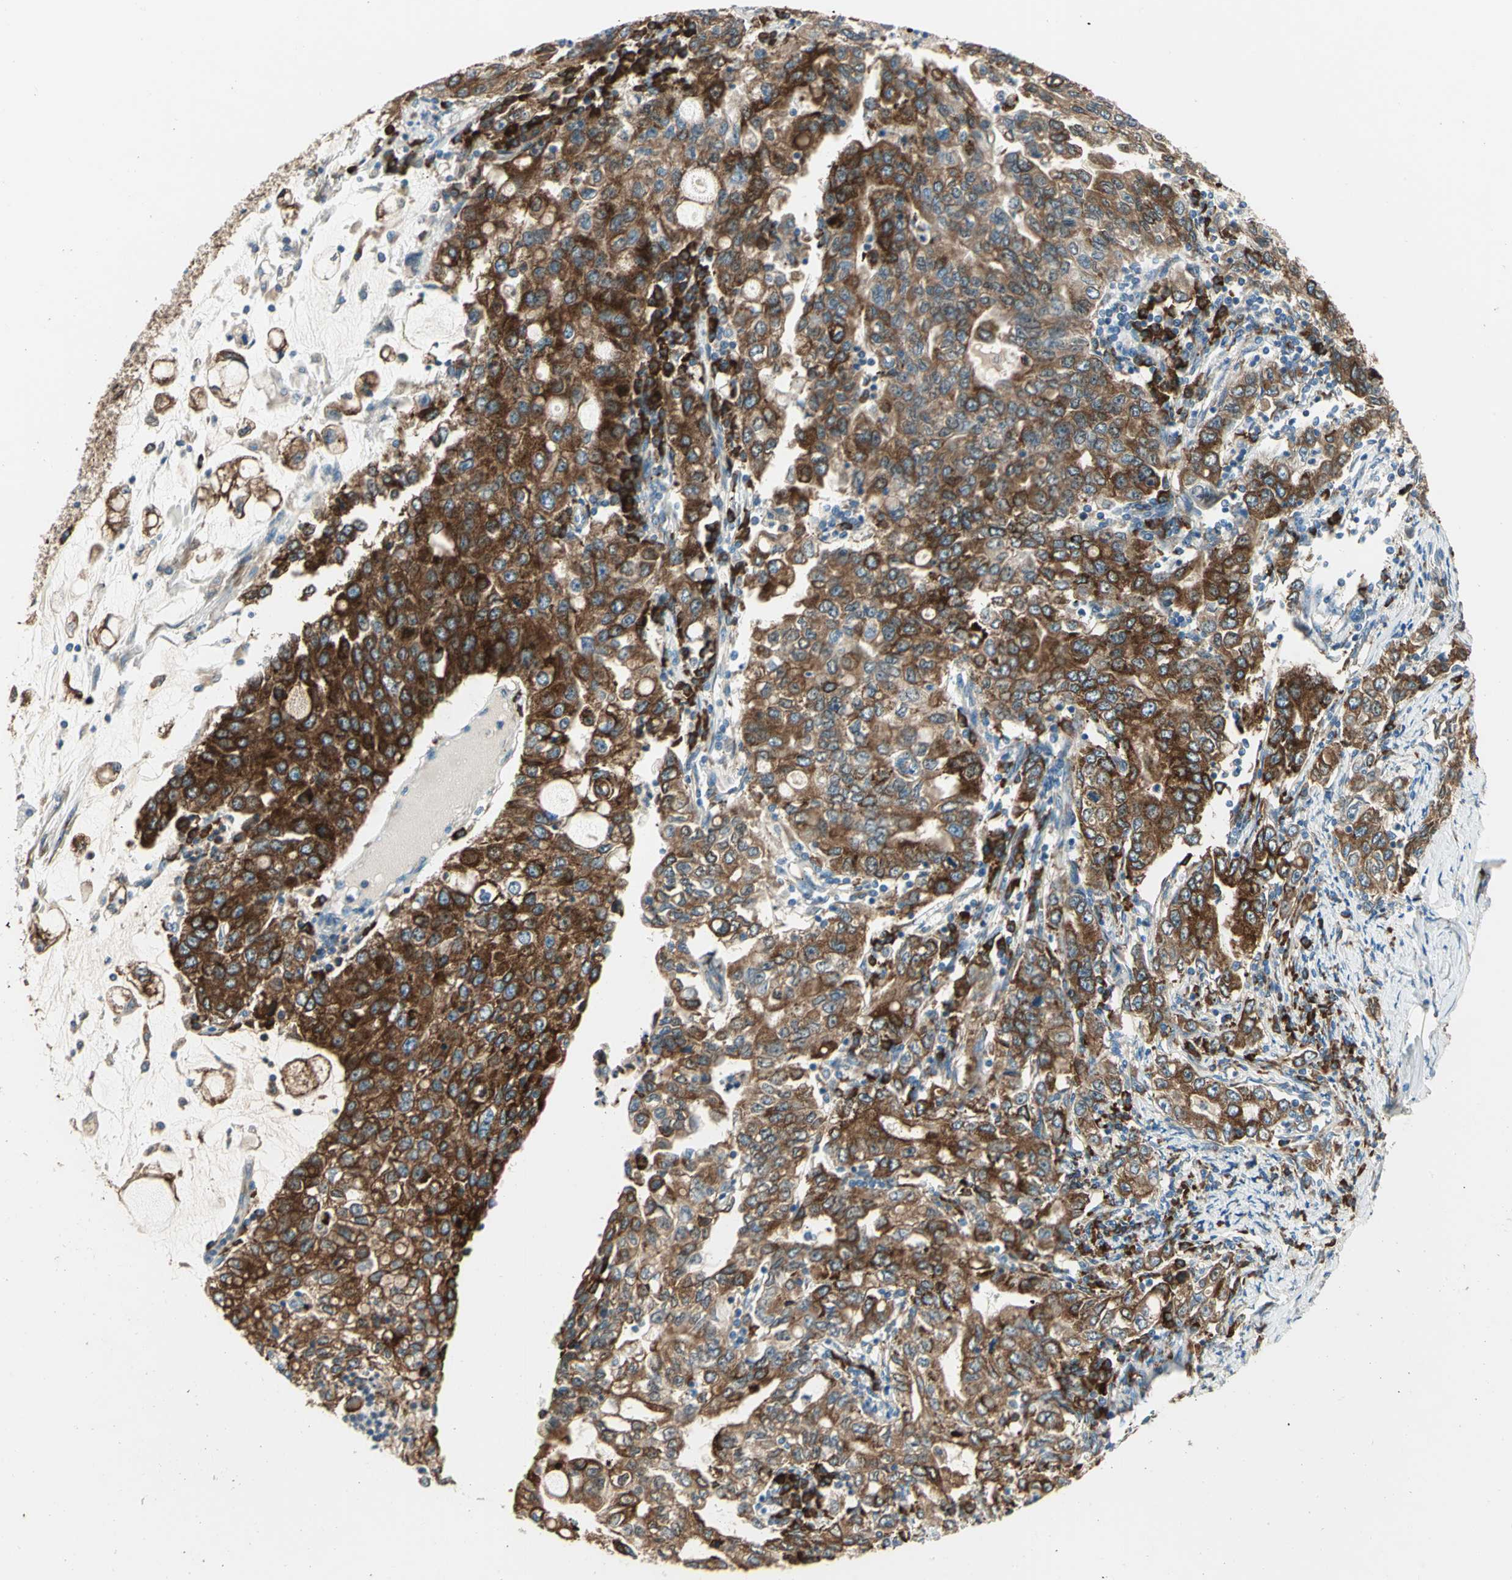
{"staining": {"intensity": "strong", "quantity": ">75%", "location": "cytoplasmic/membranous"}, "tissue": "stomach cancer", "cell_type": "Tumor cells", "image_type": "cancer", "snomed": [{"axis": "morphology", "description": "Adenocarcinoma, NOS"}, {"axis": "topography", "description": "Stomach, lower"}], "caption": "Human stomach cancer (adenocarcinoma) stained for a protein (brown) demonstrates strong cytoplasmic/membranous positive positivity in about >75% of tumor cells.", "gene": "PDIA4", "patient": {"sex": "female", "age": 72}}